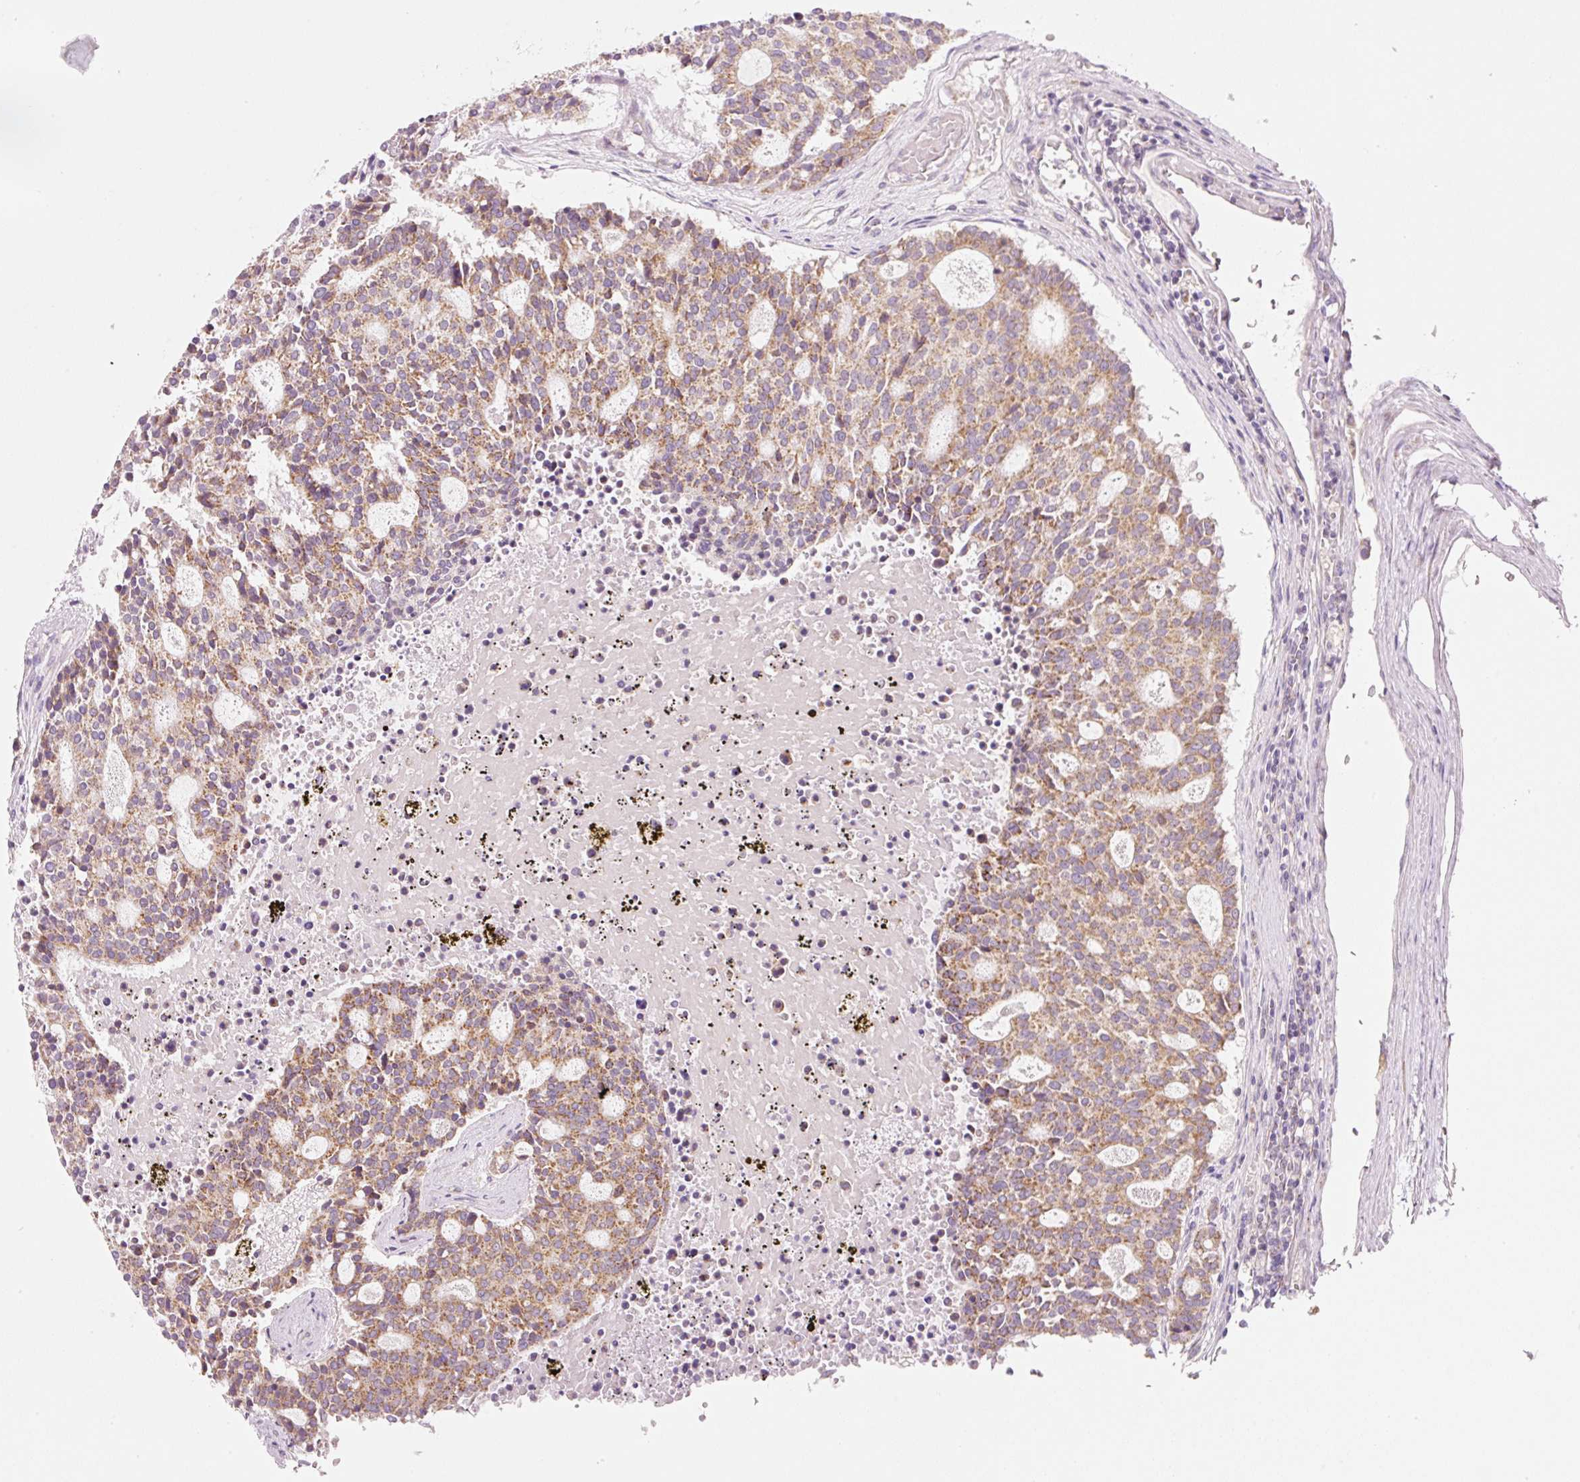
{"staining": {"intensity": "moderate", "quantity": ">75%", "location": "cytoplasmic/membranous"}, "tissue": "carcinoid", "cell_type": "Tumor cells", "image_type": "cancer", "snomed": [{"axis": "morphology", "description": "Carcinoid, malignant, NOS"}, {"axis": "topography", "description": "Pancreas"}], "caption": "IHC of carcinoid exhibits medium levels of moderate cytoplasmic/membranous expression in about >75% of tumor cells. The protein is stained brown, and the nuclei are stained in blue (DAB IHC with brightfield microscopy, high magnification).", "gene": "FAM78B", "patient": {"sex": "female", "age": 54}}